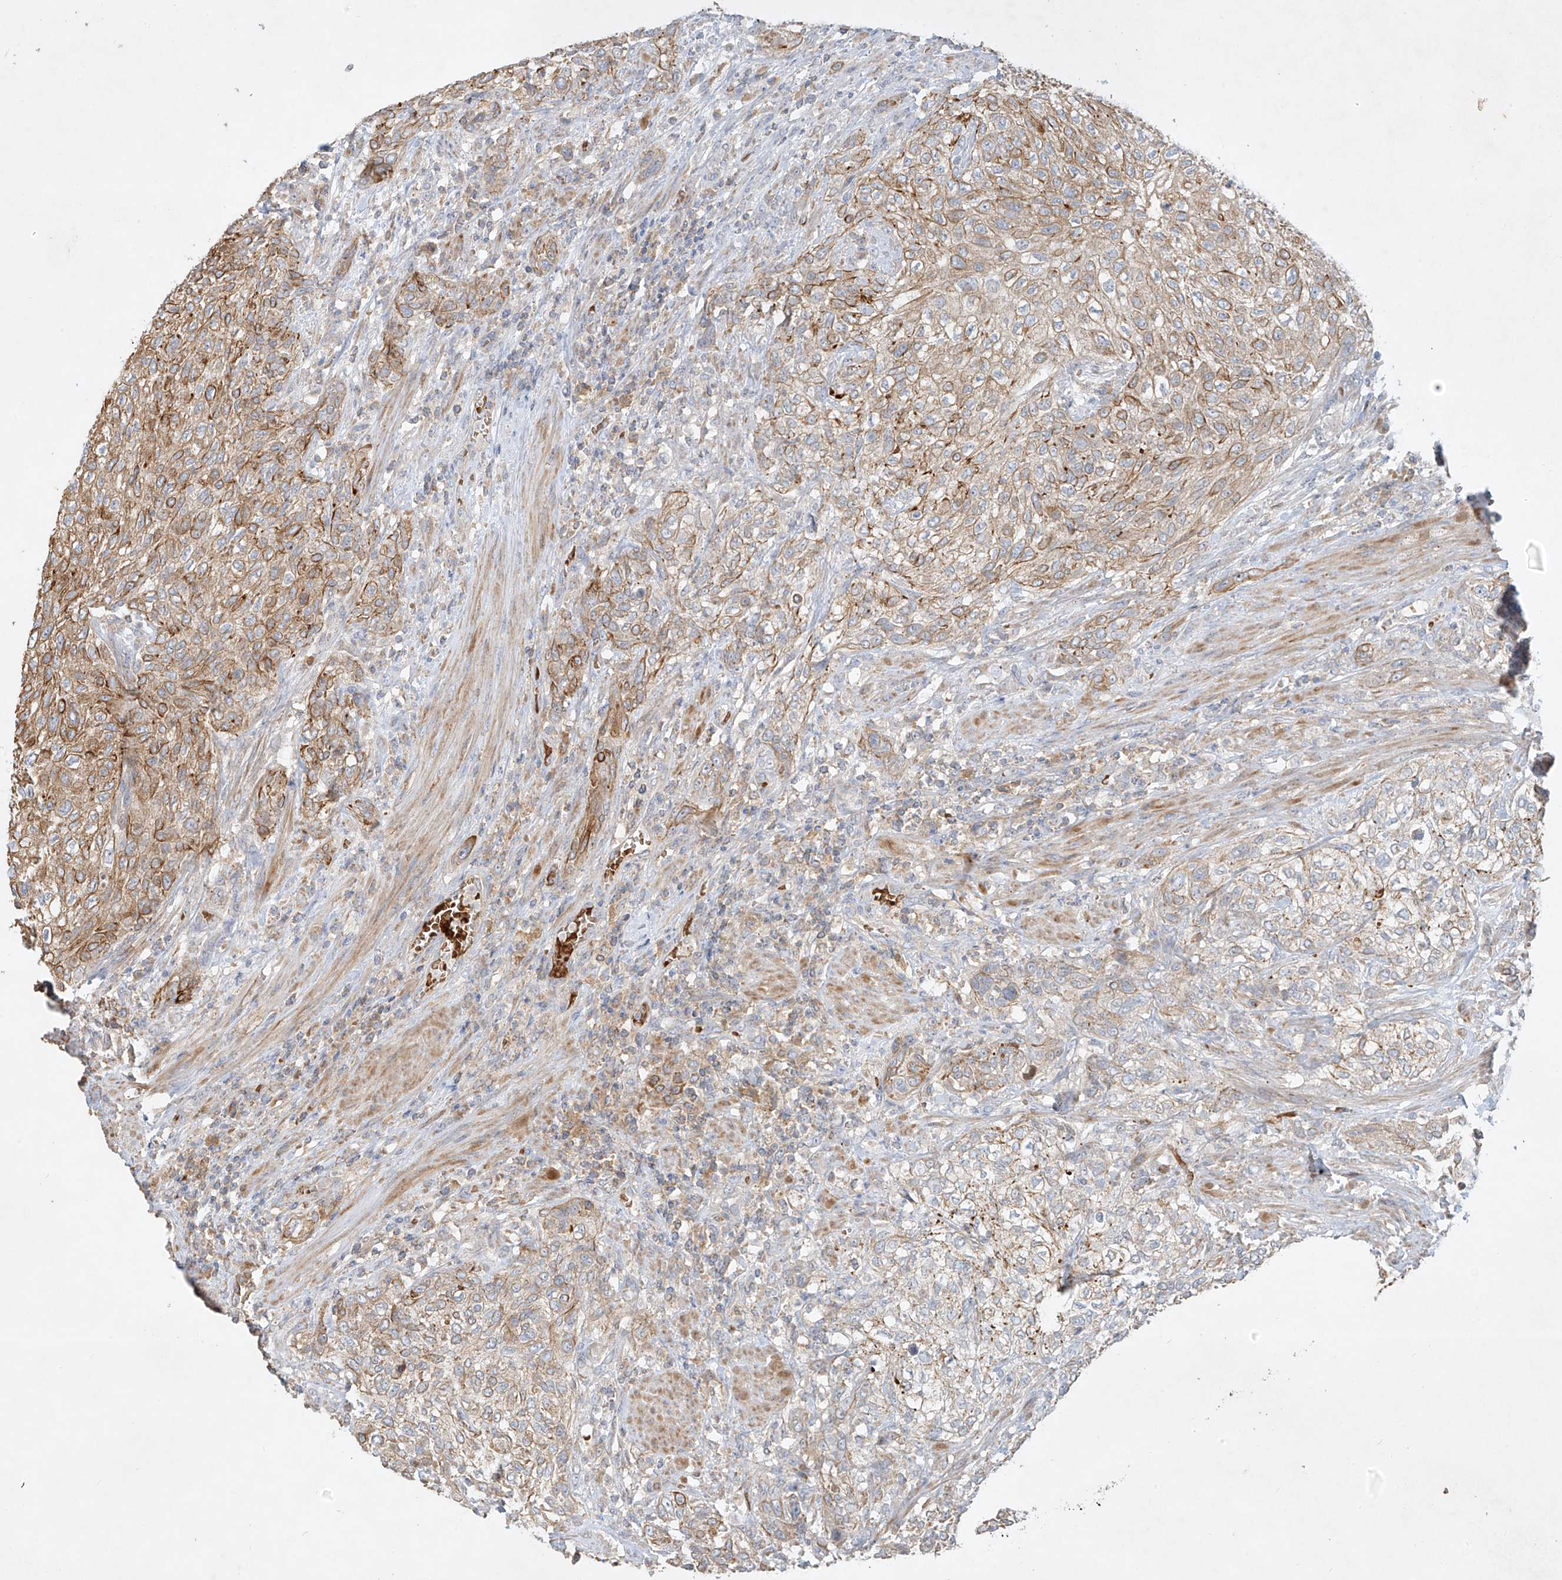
{"staining": {"intensity": "weak", "quantity": "<25%", "location": "cytoplasmic/membranous"}, "tissue": "urothelial cancer", "cell_type": "Tumor cells", "image_type": "cancer", "snomed": [{"axis": "morphology", "description": "Urothelial carcinoma, High grade"}, {"axis": "topography", "description": "Urinary bladder"}], "caption": "High-grade urothelial carcinoma was stained to show a protein in brown. There is no significant positivity in tumor cells.", "gene": "KPNA7", "patient": {"sex": "male", "age": 35}}